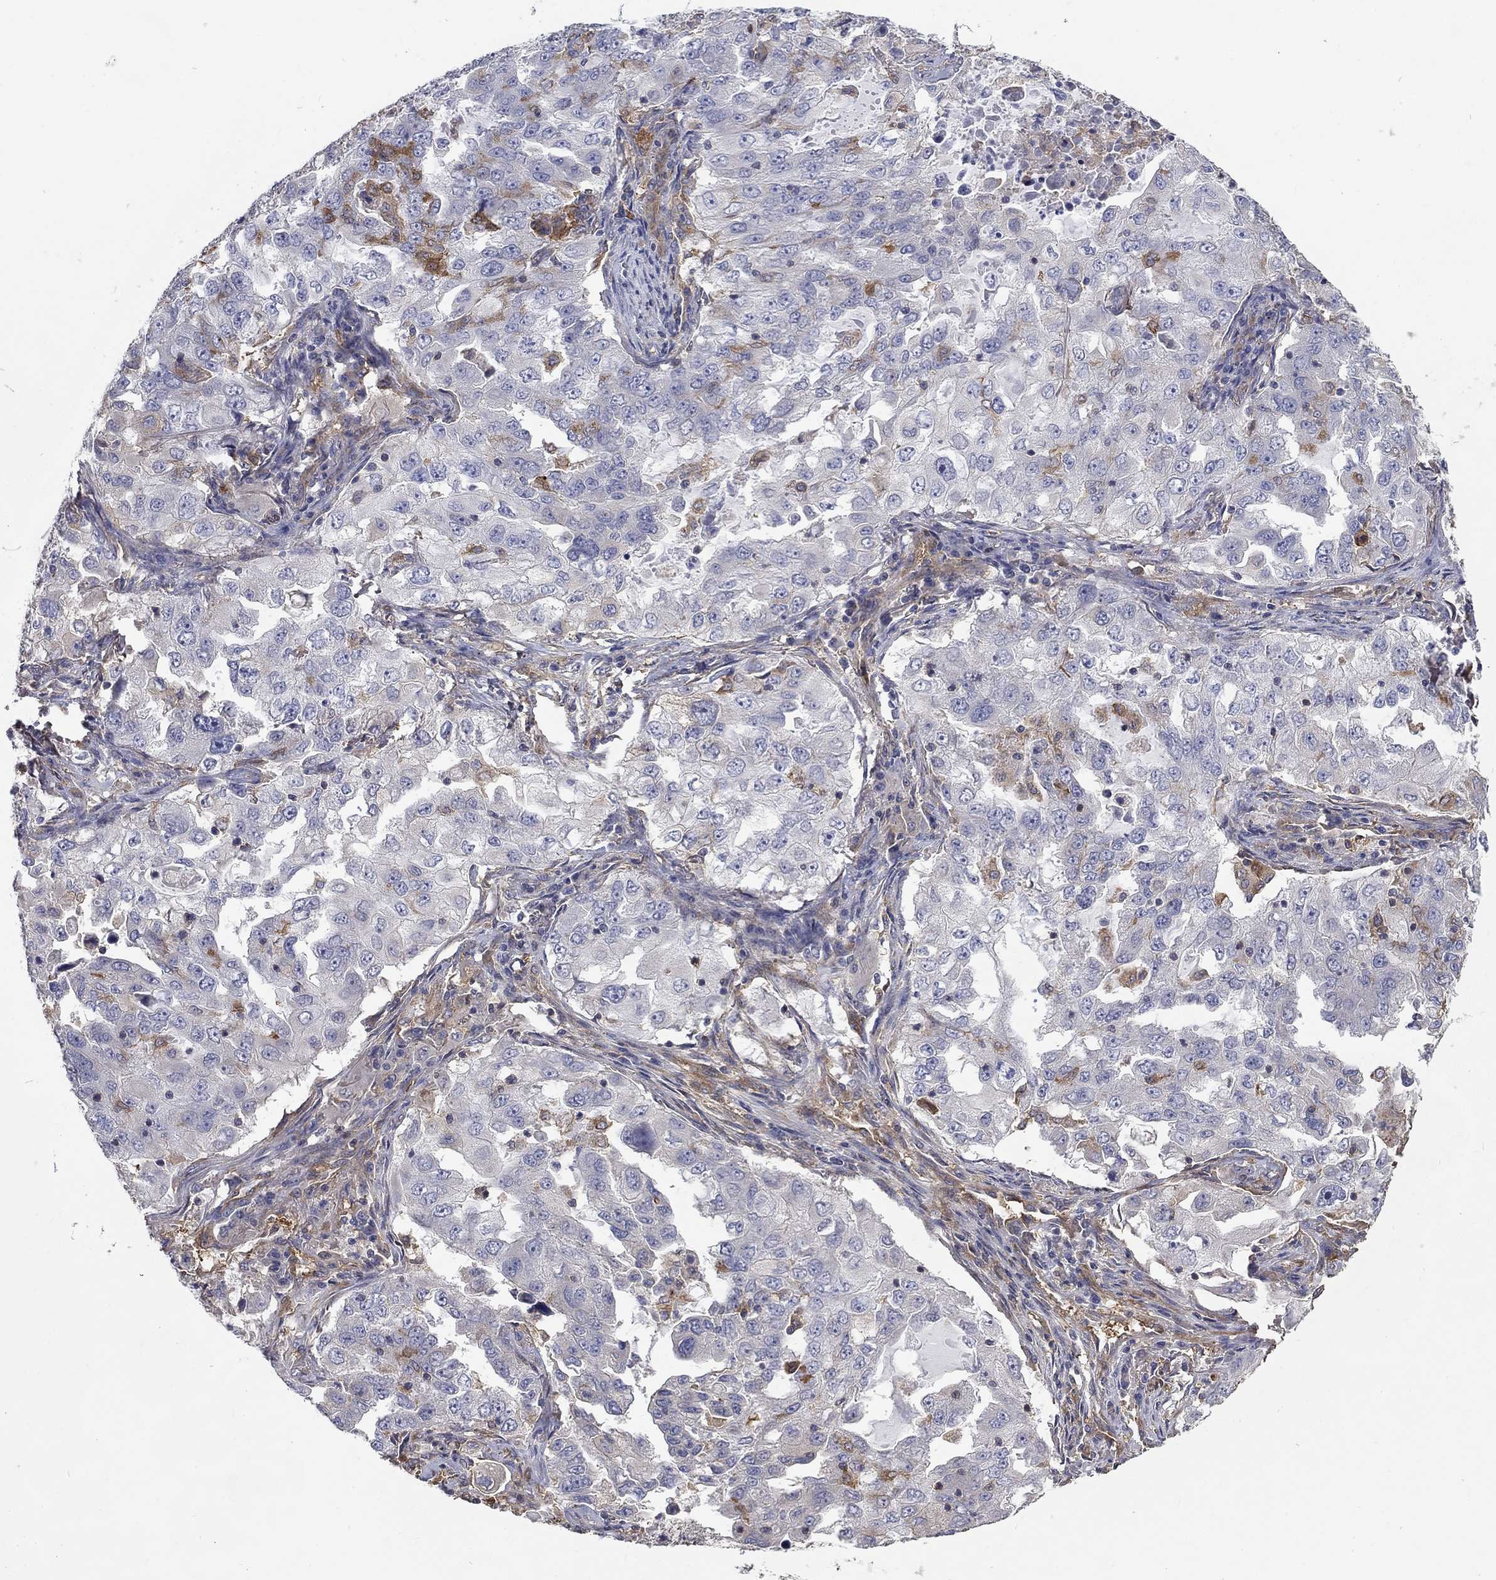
{"staining": {"intensity": "strong", "quantity": "<25%", "location": "cytoplasmic/membranous"}, "tissue": "lung cancer", "cell_type": "Tumor cells", "image_type": "cancer", "snomed": [{"axis": "morphology", "description": "Adenocarcinoma, NOS"}, {"axis": "topography", "description": "Lung"}], "caption": "A high-resolution photomicrograph shows IHC staining of lung cancer, which exhibits strong cytoplasmic/membranous expression in about <25% of tumor cells.", "gene": "DPYSL2", "patient": {"sex": "female", "age": 61}}